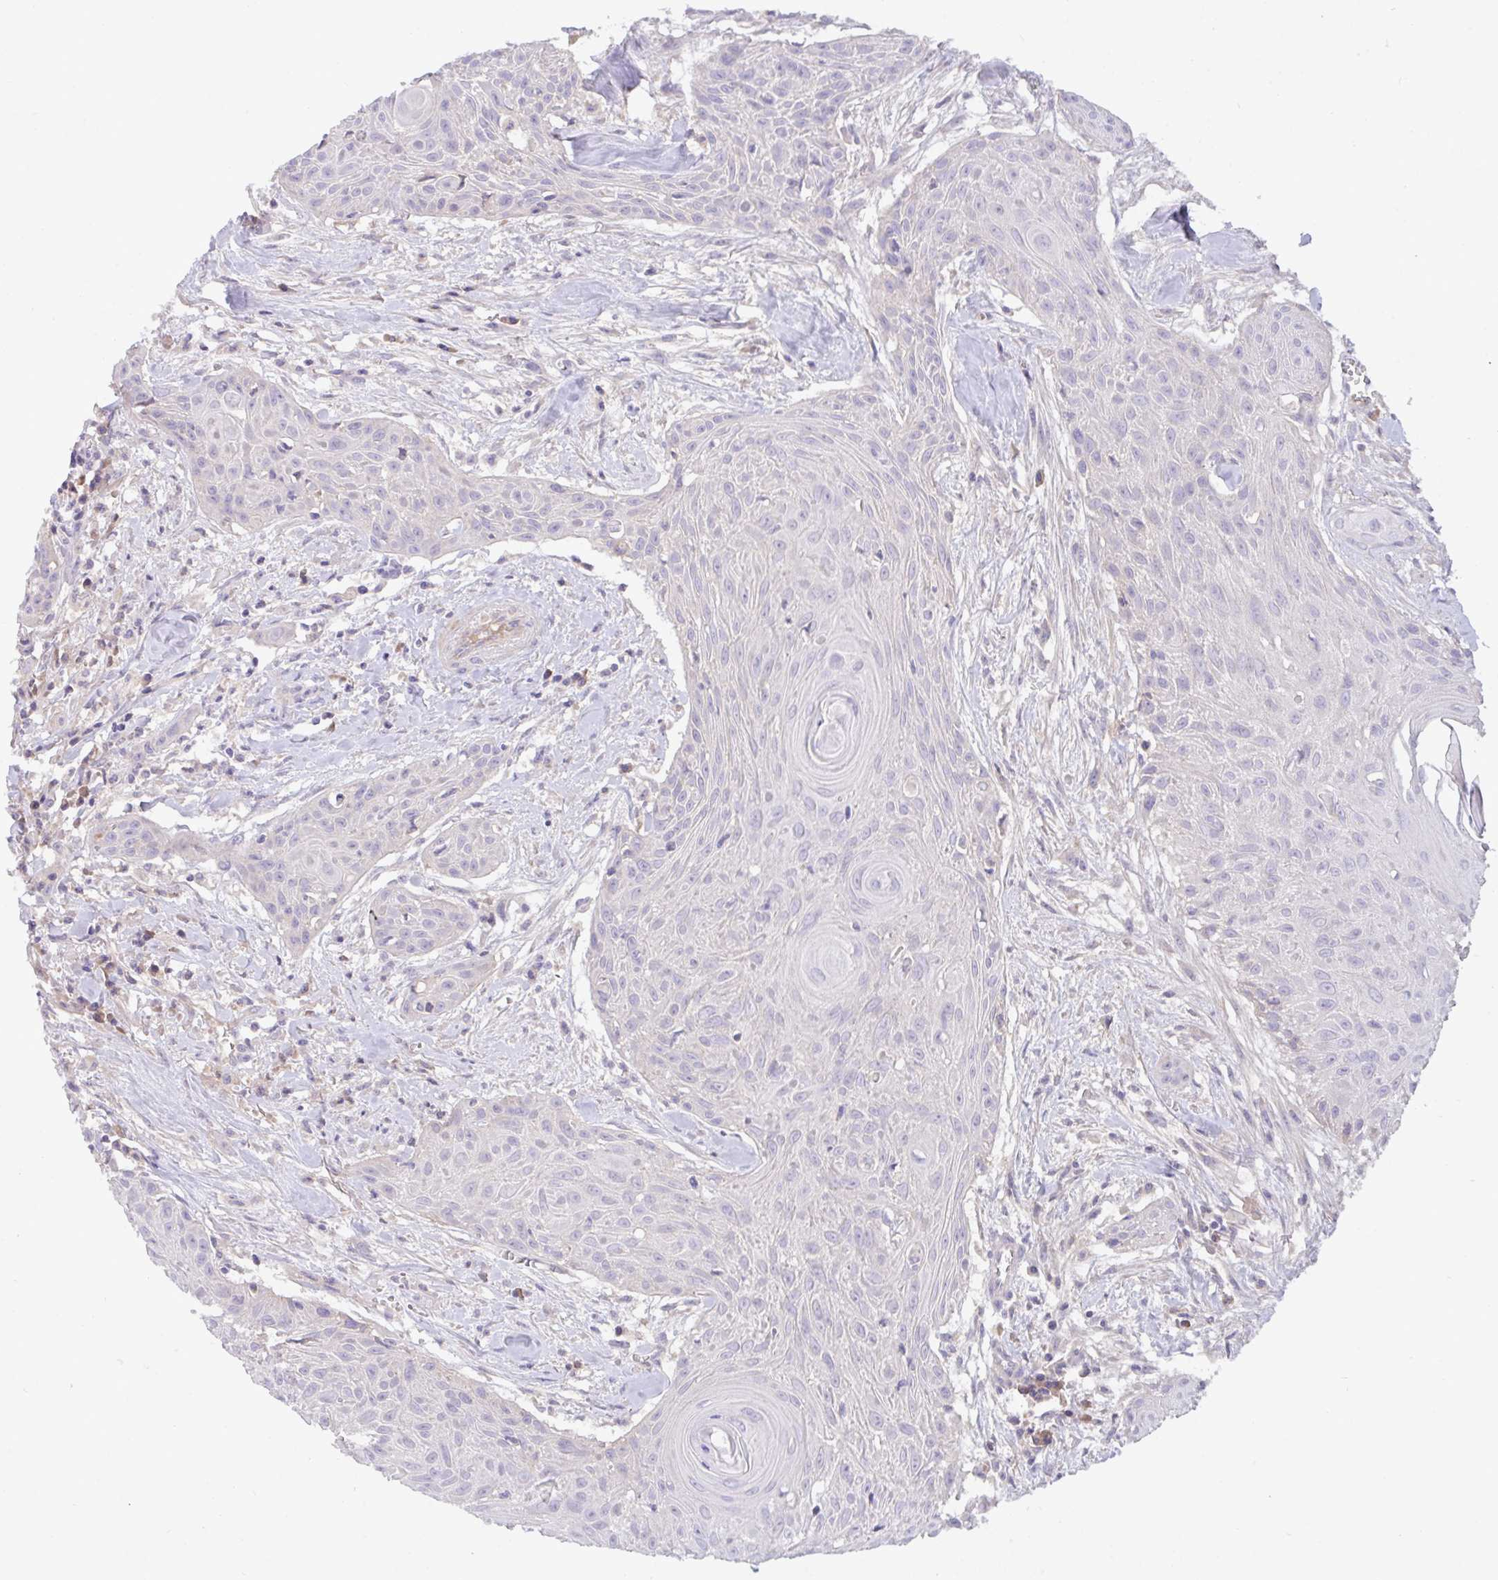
{"staining": {"intensity": "negative", "quantity": "none", "location": "none"}, "tissue": "head and neck cancer", "cell_type": "Tumor cells", "image_type": "cancer", "snomed": [{"axis": "morphology", "description": "Squamous cell carcinoma, NOS"}, {"axis": "topography", "description": "Lymph node"}, {"axis": "topography", "description": "Salivary gland"}, {"axis": "topography", "description": "Head-Neck"}], "caption": "This is a photomicrograph of immunohistochemistry (IHC) staining of head and neck cancer, which shows no positivity in tumor cells.", "gene": "ZNF581", "patient": {"sex": "female", "age": 74}}